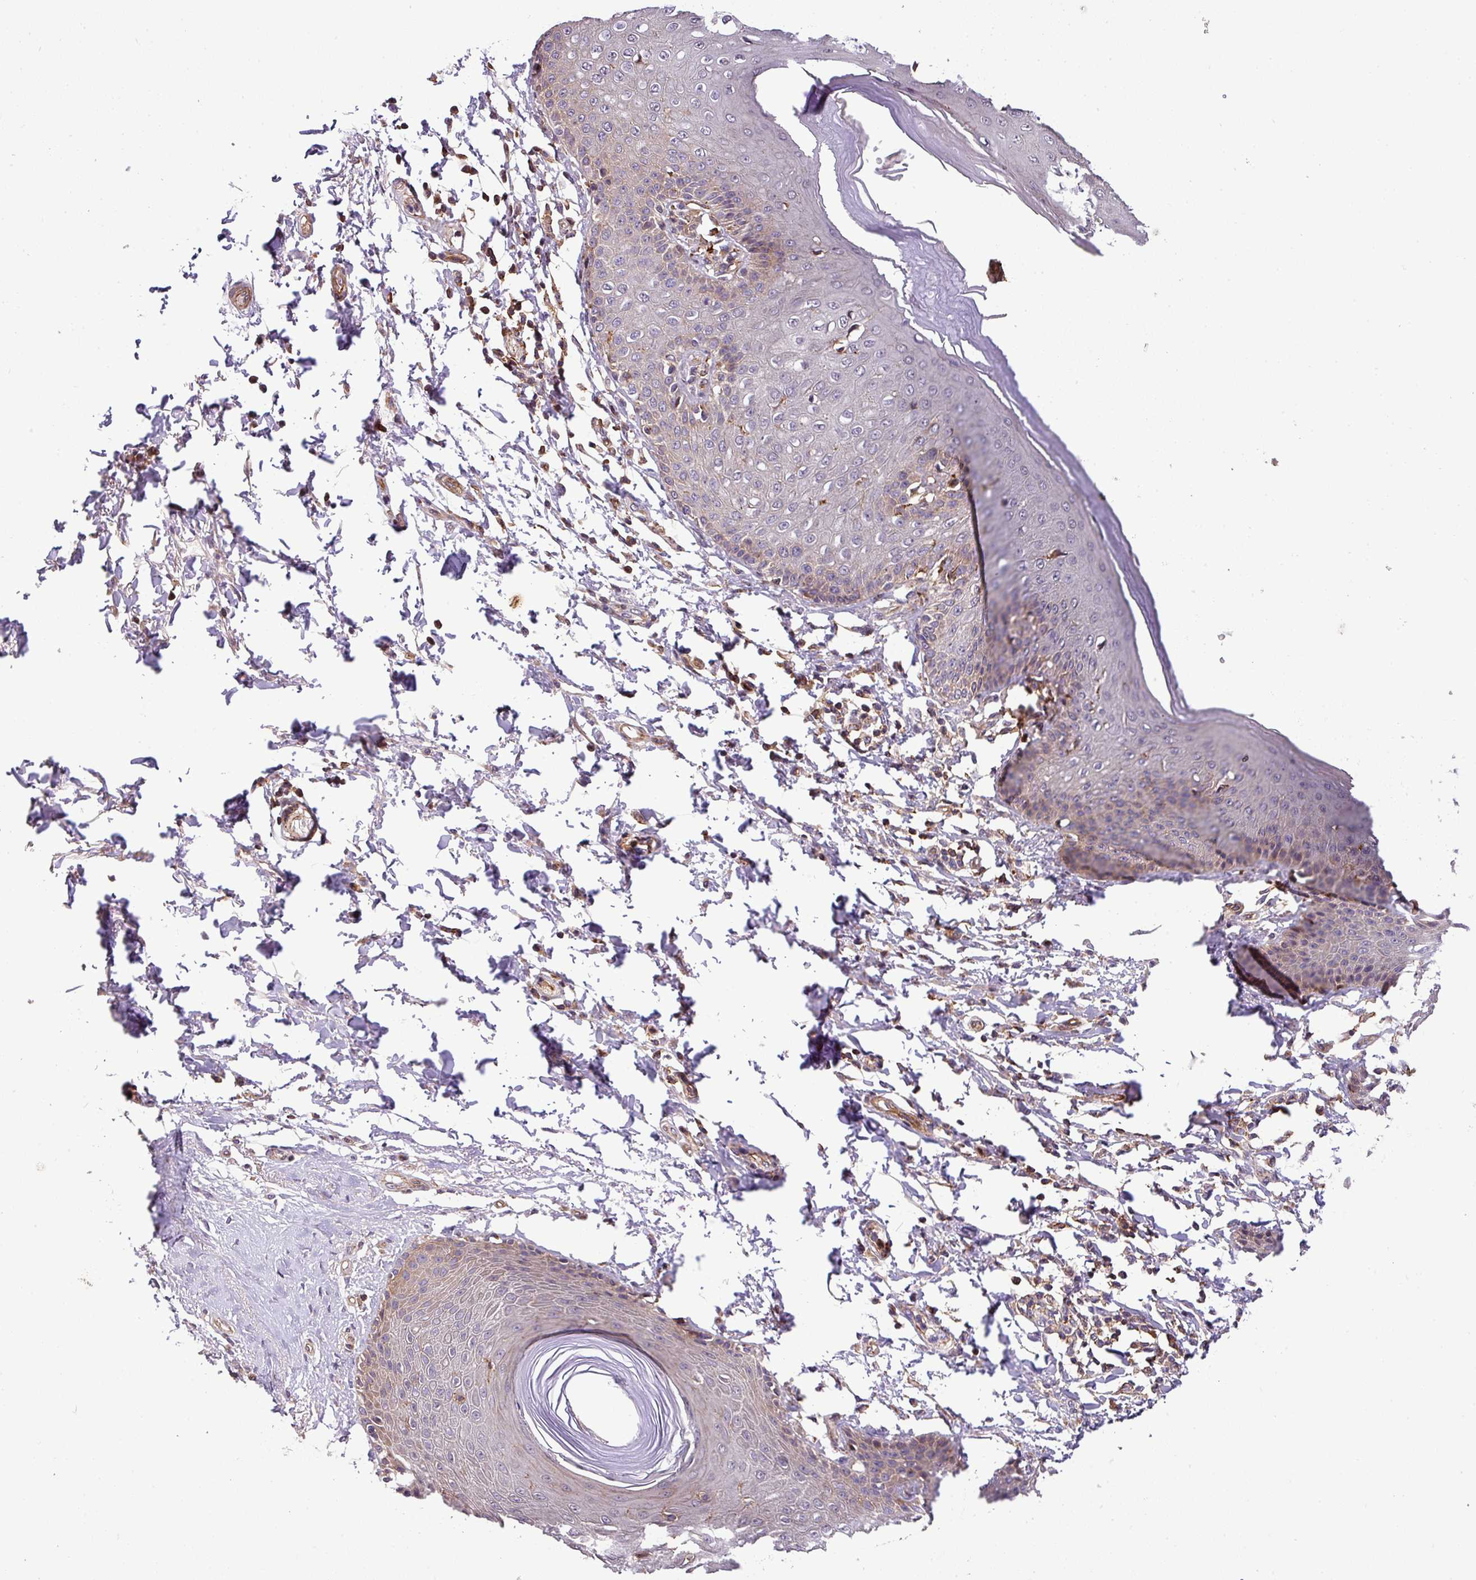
{"staining": {"intensity": "moderate", "quantity": "<25%", "location": "cytoplasmic/membranous"}, "tissue": "skin", "cell_type": "Epidermal cells", "image_type": "normal", "snomed": [{"axis": "morphology", "description": "Normal tissue, NOS"}, {"axis": "topography", "description": "Peripheral nerve tissue"}], "caption": "Unremarkable skin demonstrates moderate cytoplasmic/membranous staining in about <25% of epidermal cells, visualized by immunohistochemistry. (DAB (3,3'-diaminobenzidine) = brown stain, brightfield microscopy at high magnification).", "gene": "CASS4", "patient": {"sex": "male", "age": 51}}